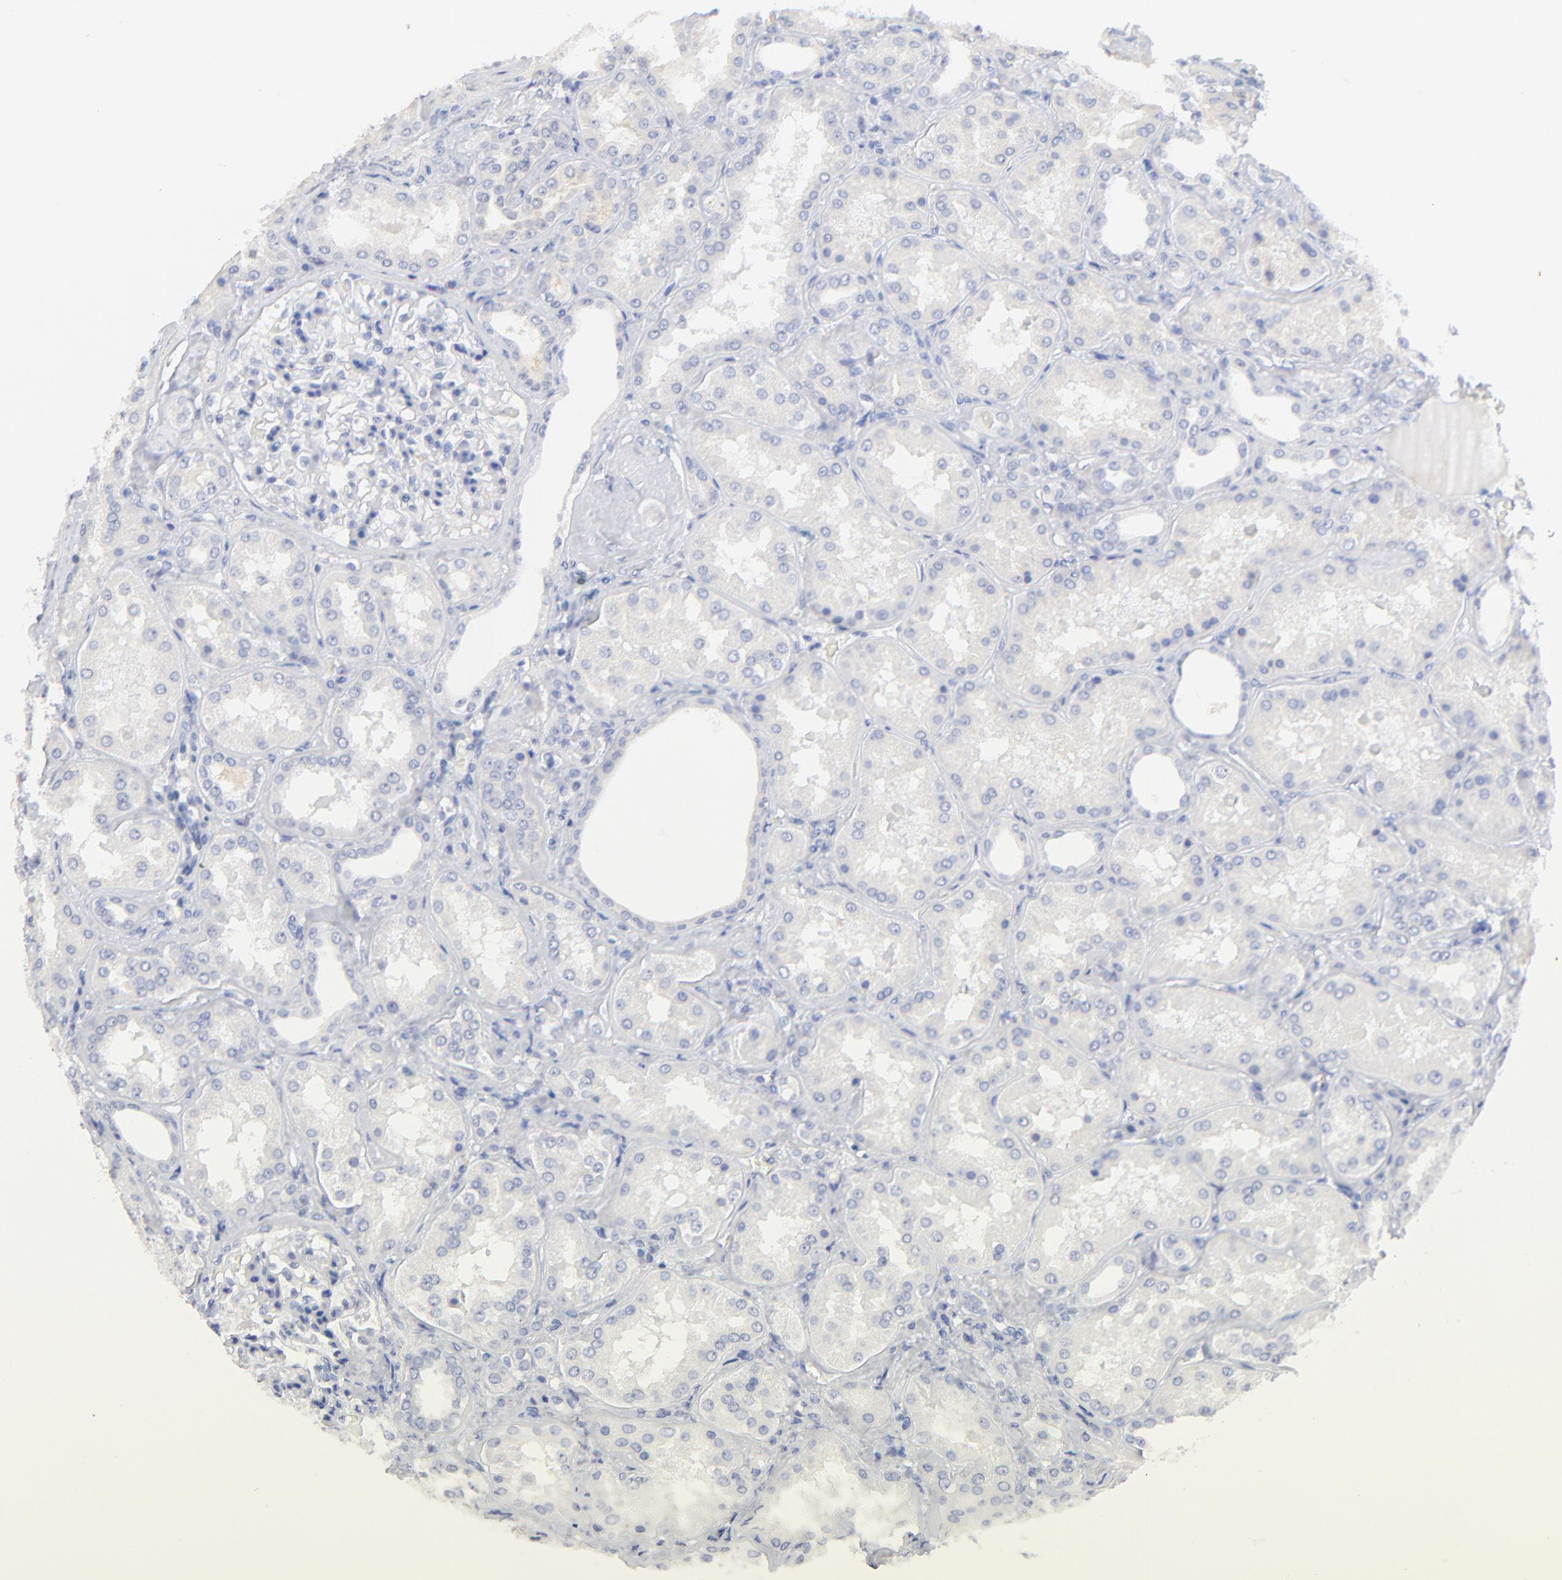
{"staining": {"intensity": "negative", "quantity": "none", "location": "none"}, "tissue": "kidney", "cell_type": "Cells in glomeruli", "image_type": "normal", "snomed": [{"axis": "morphology", "description": "Normal tissue, NOS"}, {"axis": "topography", "description": "Kidney"}], "caption": "Protein analysis of unremarkable kidney exhibits no significant staining in cells in glomeruli.", "gene": "SULT4A1", "patient": {"sex": "female", "age": 56}}